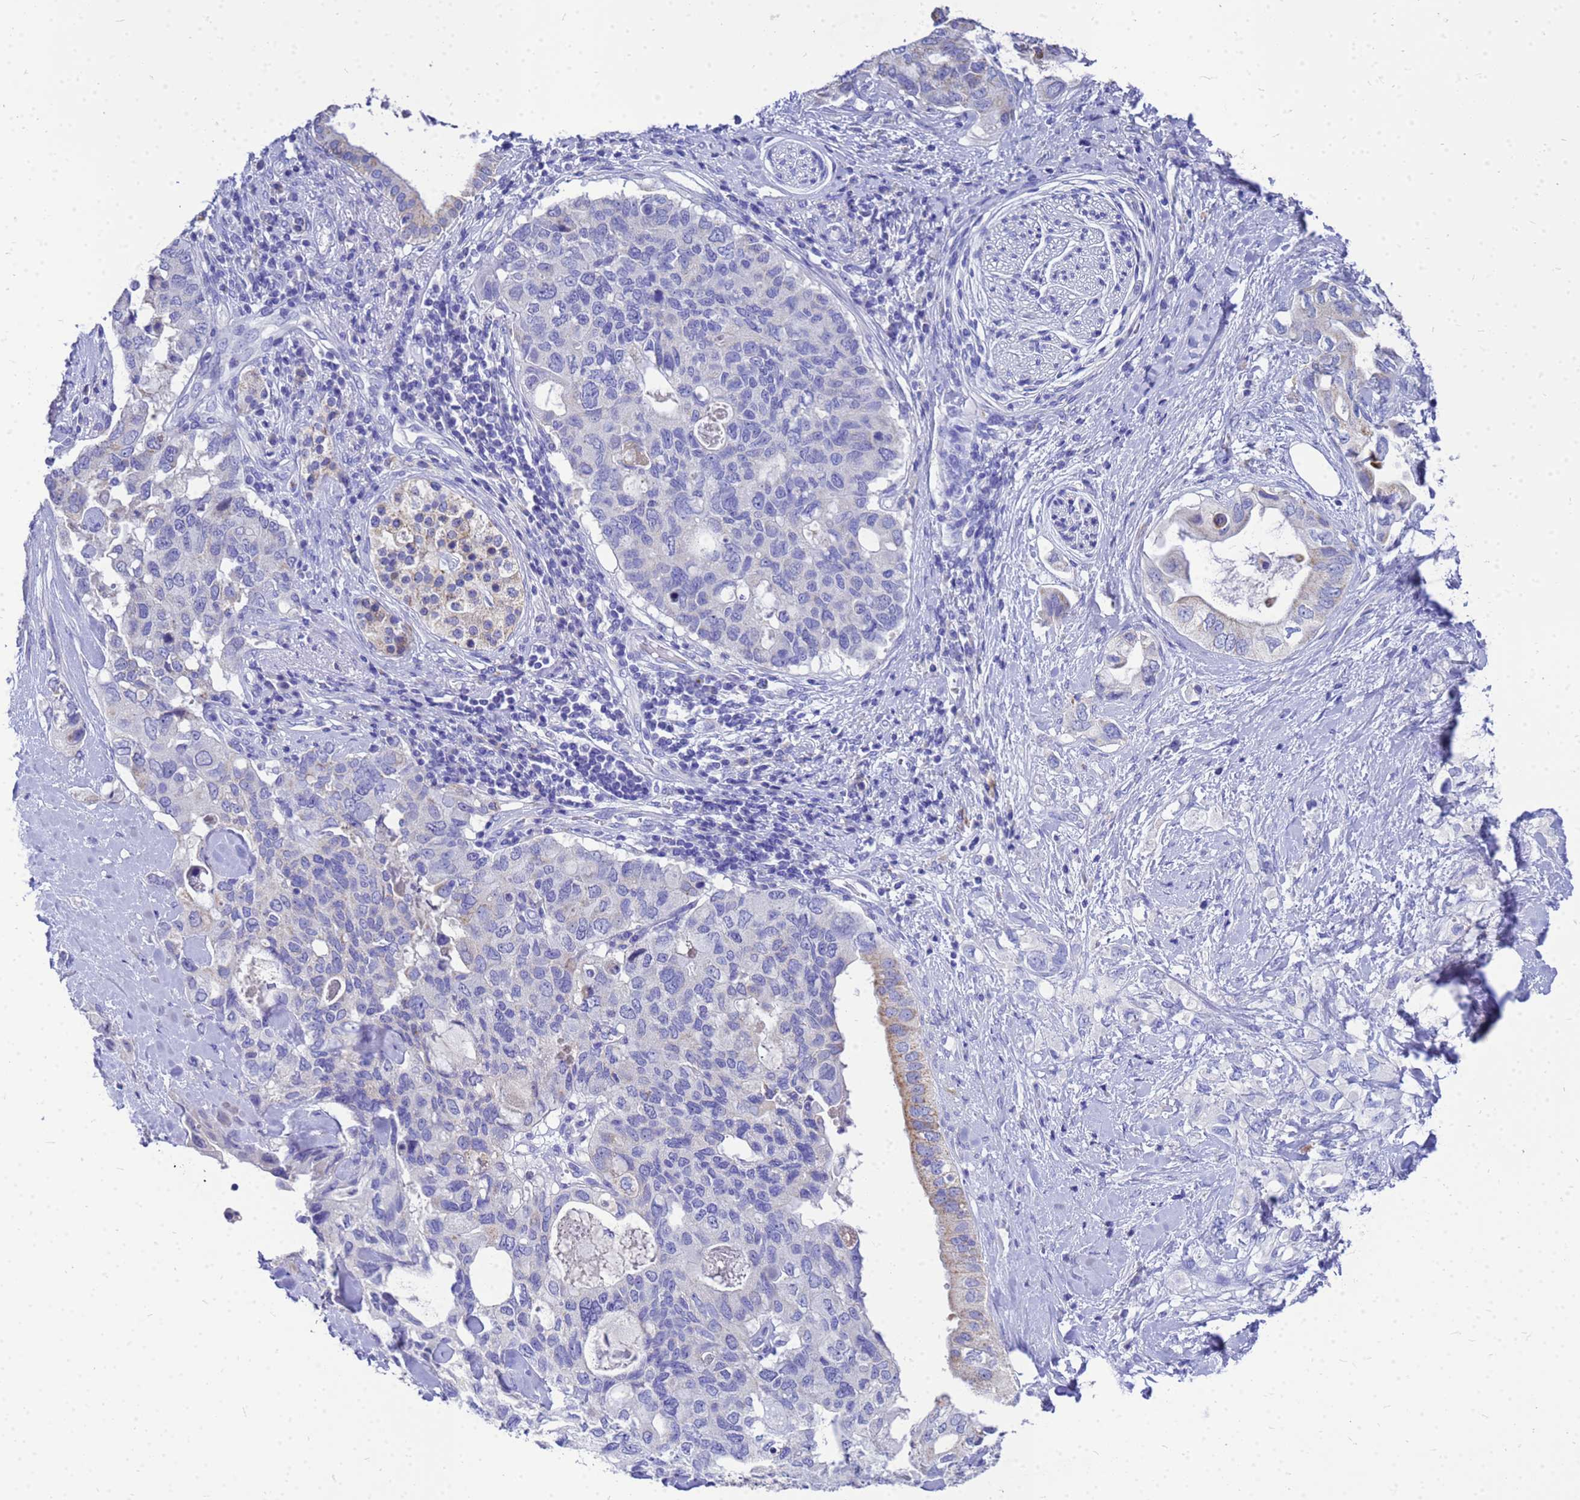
{"staining": {"intensity": "moderate", "quantity": "<25%", "location": "cytoplasmic/membranous"}, "tissue": "pancreatic cancer", "cell_type": "Tumor cells", "image_type": "cancer", "snomed": [{"axis": "morphology", "description": "Adenocarcinoma, NOS"}, {"axis": "topography", "description": "Pancreas"}], "caption": "Moderate cytoplasmic/membranous protein expression is present in approximately <25% of tumor cells in adenocarcinoma (pancreatic).", "gene": "OR52E2", "patient": {"sex": "female", "age": 56}}